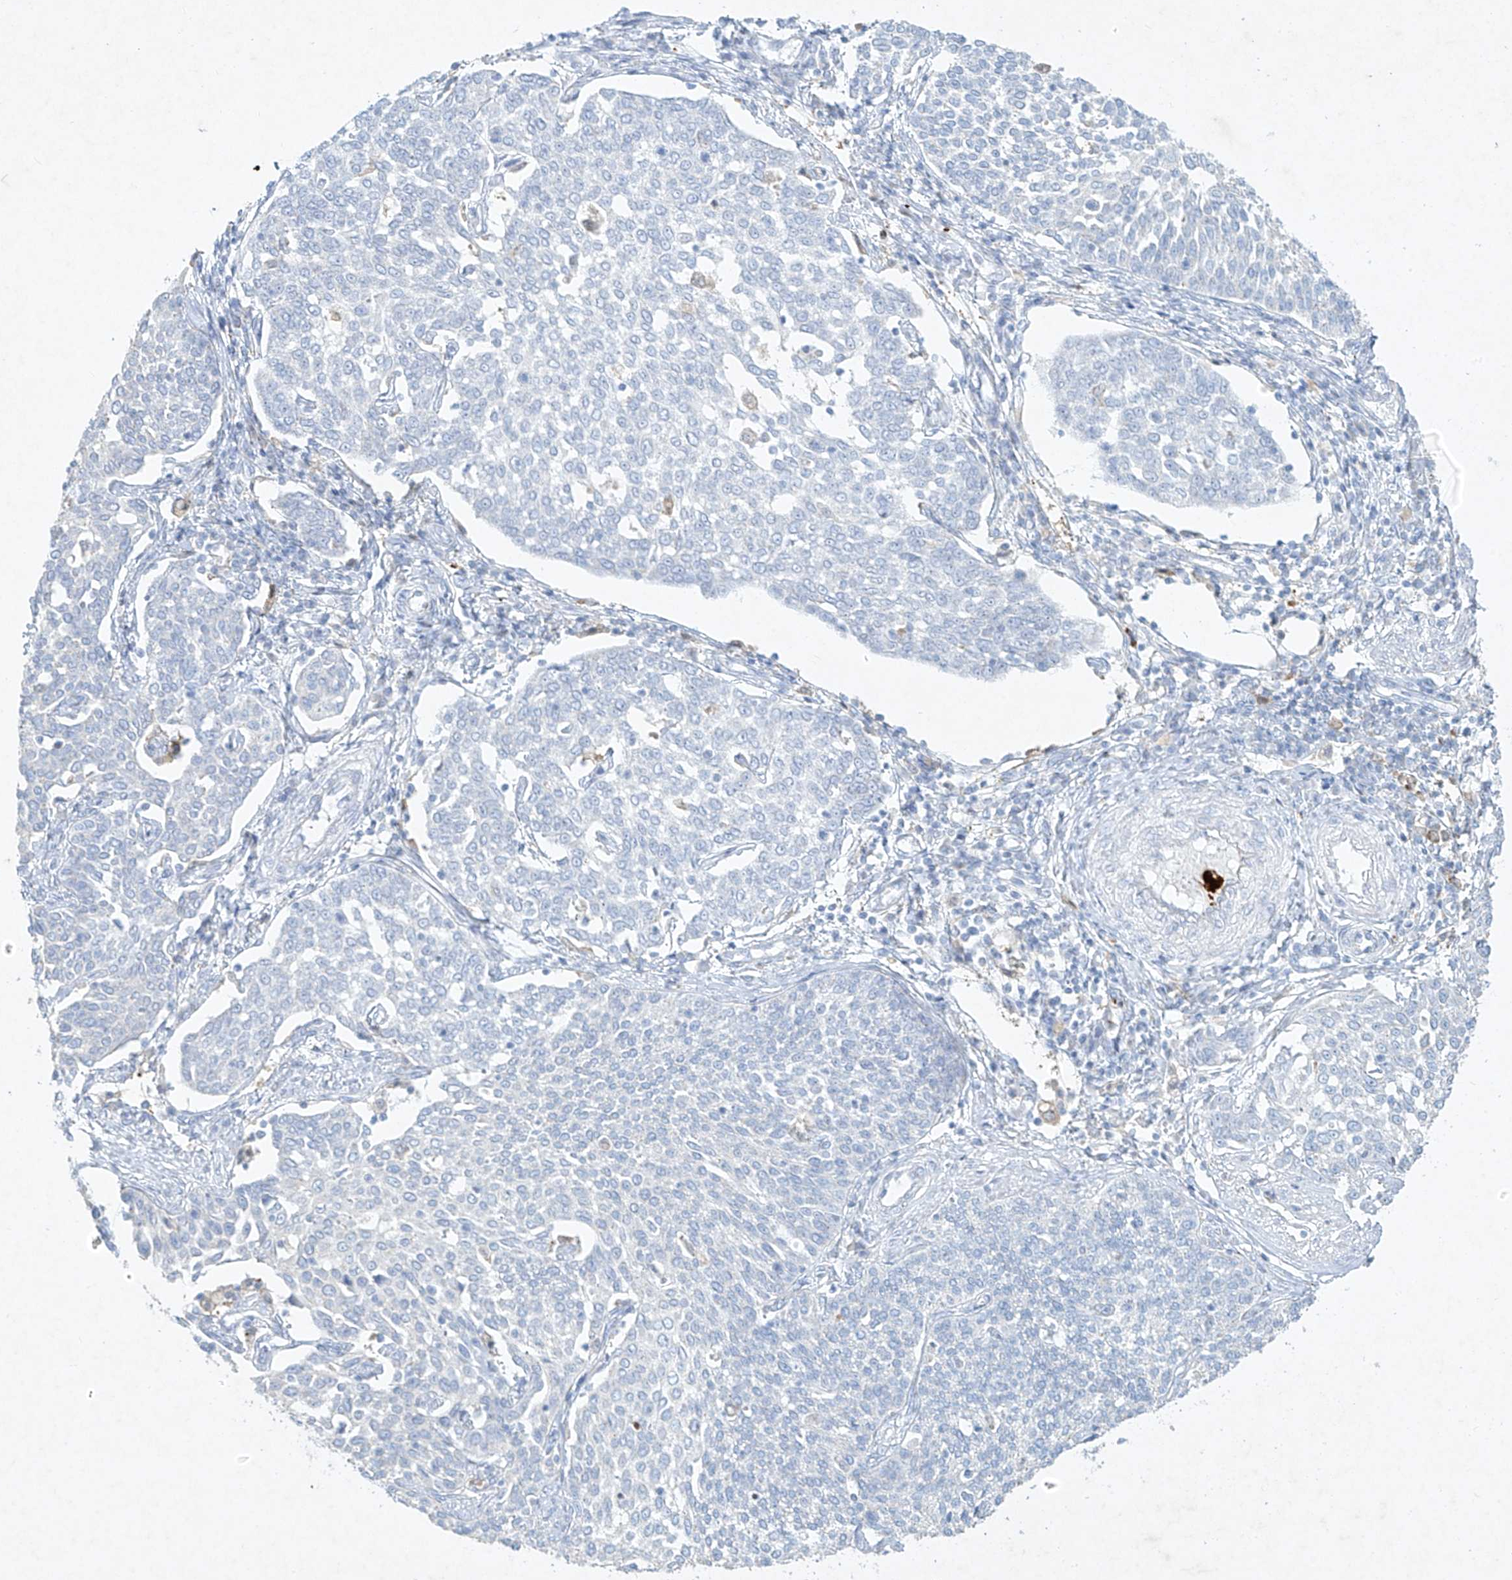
{"staining": {"intensity": "negative", "quantity": "none", "location": "none"}, "tissue": "cervical cancer", "cell_type": "Tumor cells", "image_type": "cancer", "snomed": [{"axis": "morphology", "description": "Squamous cell carcinoma, NOS"}, {"axis": "topography", "description": "Cervix"}], "caption": "IHC of human squamous cell carcinoma (cervical) shows no staining in tumor cells. (DAB (3,3'-diaminobenzidine) immunohistochemistry visualized using brightfield microscopy, high magnification).", "gene": "PLEK", "patient": {"sex": "female", "age": 34}}